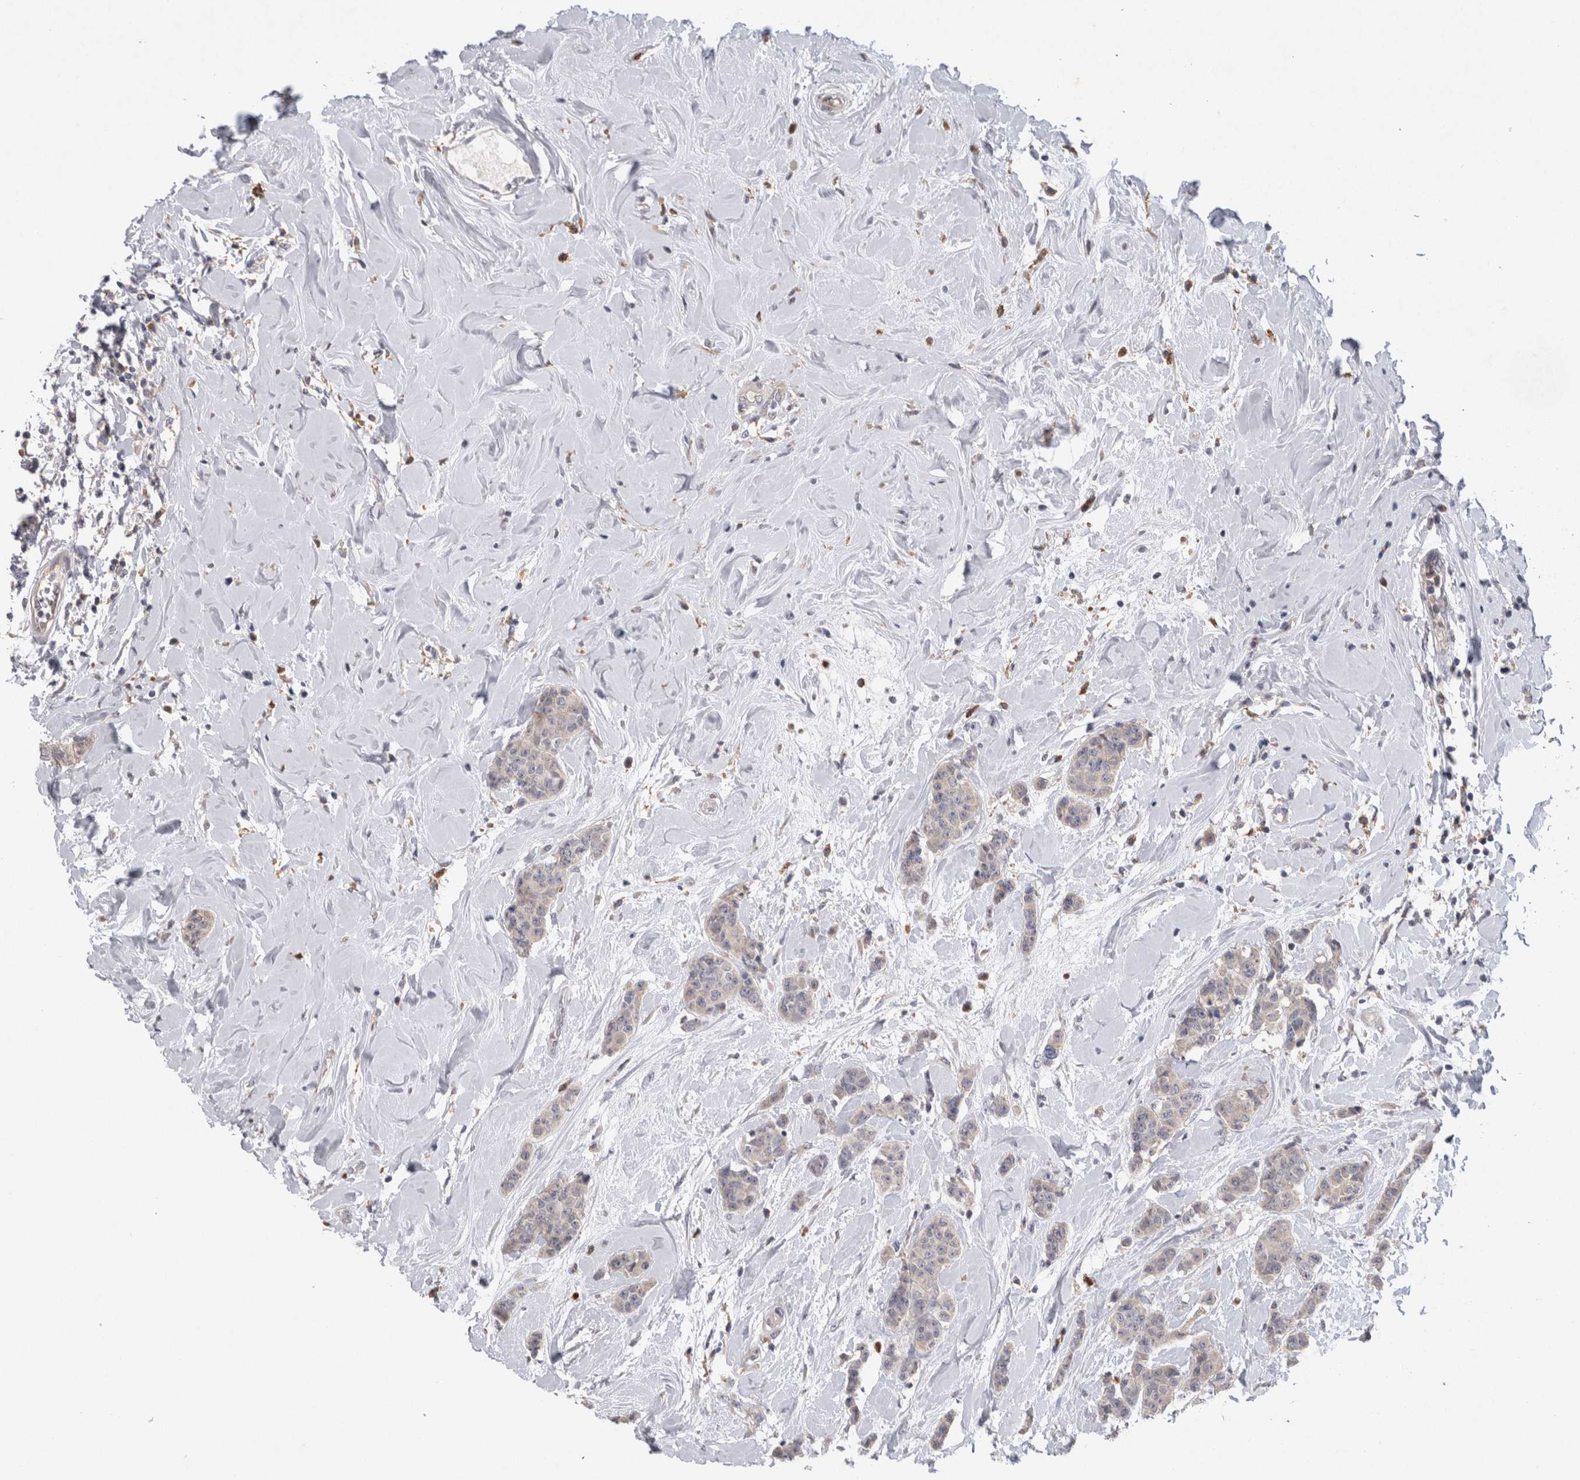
{"staining": {"intensity": "negative", "quantity": "none", "location": "none"}, "tissue": "breast cancer", "cell_type": "Tumor cells", "image_type": "cancer", "snomed": [{"axis": "morphology", "description": "Normal tissue, NOS"}, {"axis": "morphology", "description": "Duct carcinoma"}, {"axis": "topography", "description": "Breast"}], "caption": "Protein analysis of infiltrating ductal carcinoma (breast) reveals no significant expression in tumor cells.", "gene": "VSIG4", "patient": {"sex": "female", "age": 40}}